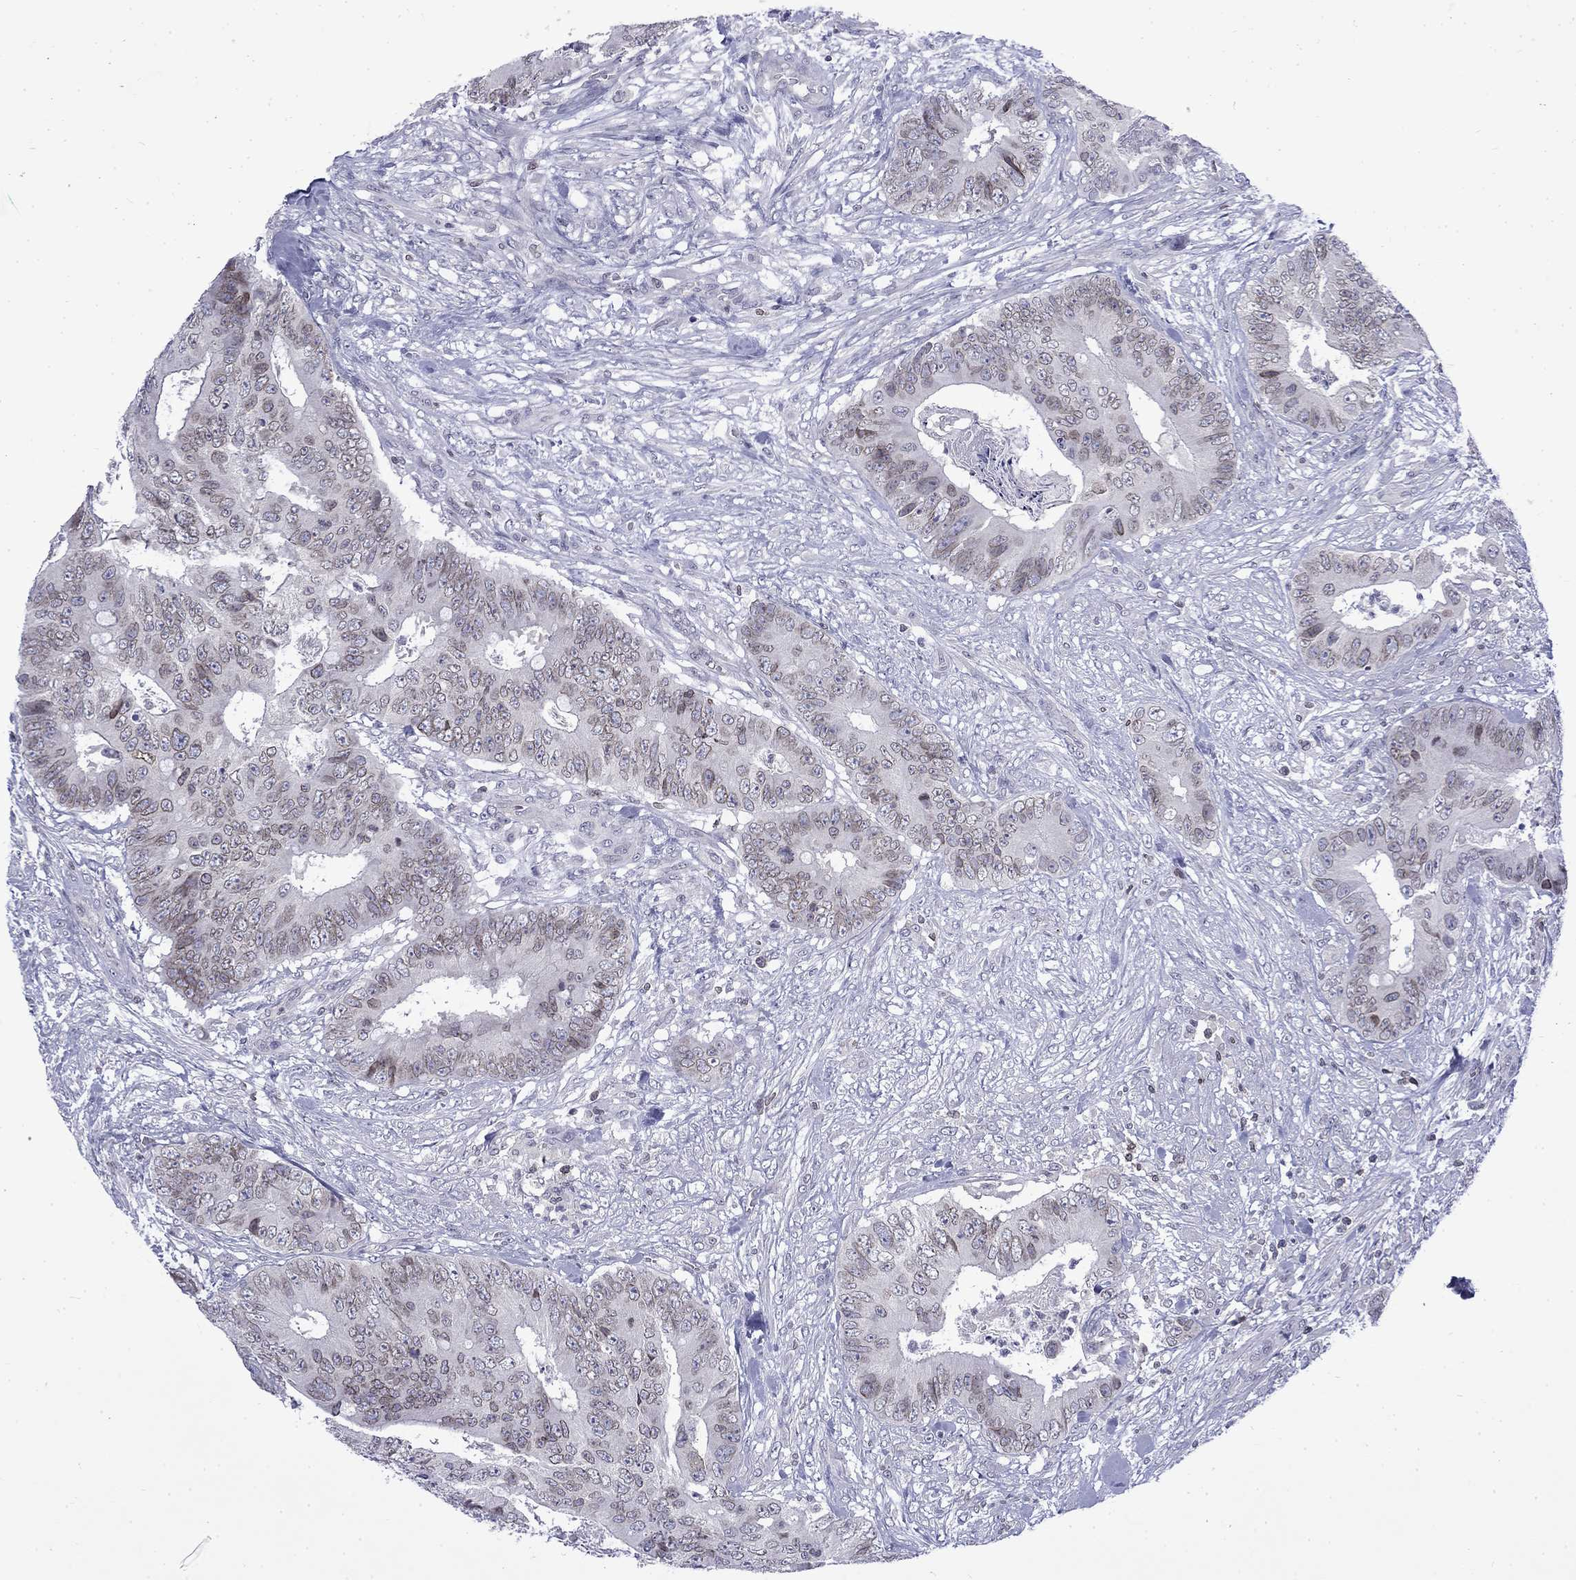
{"staining": {"intensity": "moderate", "quantity": "<25%", "location": "cytoplasmic/membranous,nuclear"}, "tissue": "colorectal cancer", "cell_type": "Tumor cells", "image_type": "cancer", "snomed": [{"axis": "morphology", "description": "Adenocarcinoma, NOS"}, {"axis": "topography", "description": "Colon"}], "caption": "Moderate cytoplasmic/membranous and nuclear expression for a protein is present in about <25% of tumor cells of adenocarcinoma (colorectal) using IHC.", "gene": "SLA", "patient": {"sex": "male", "age": 84}}